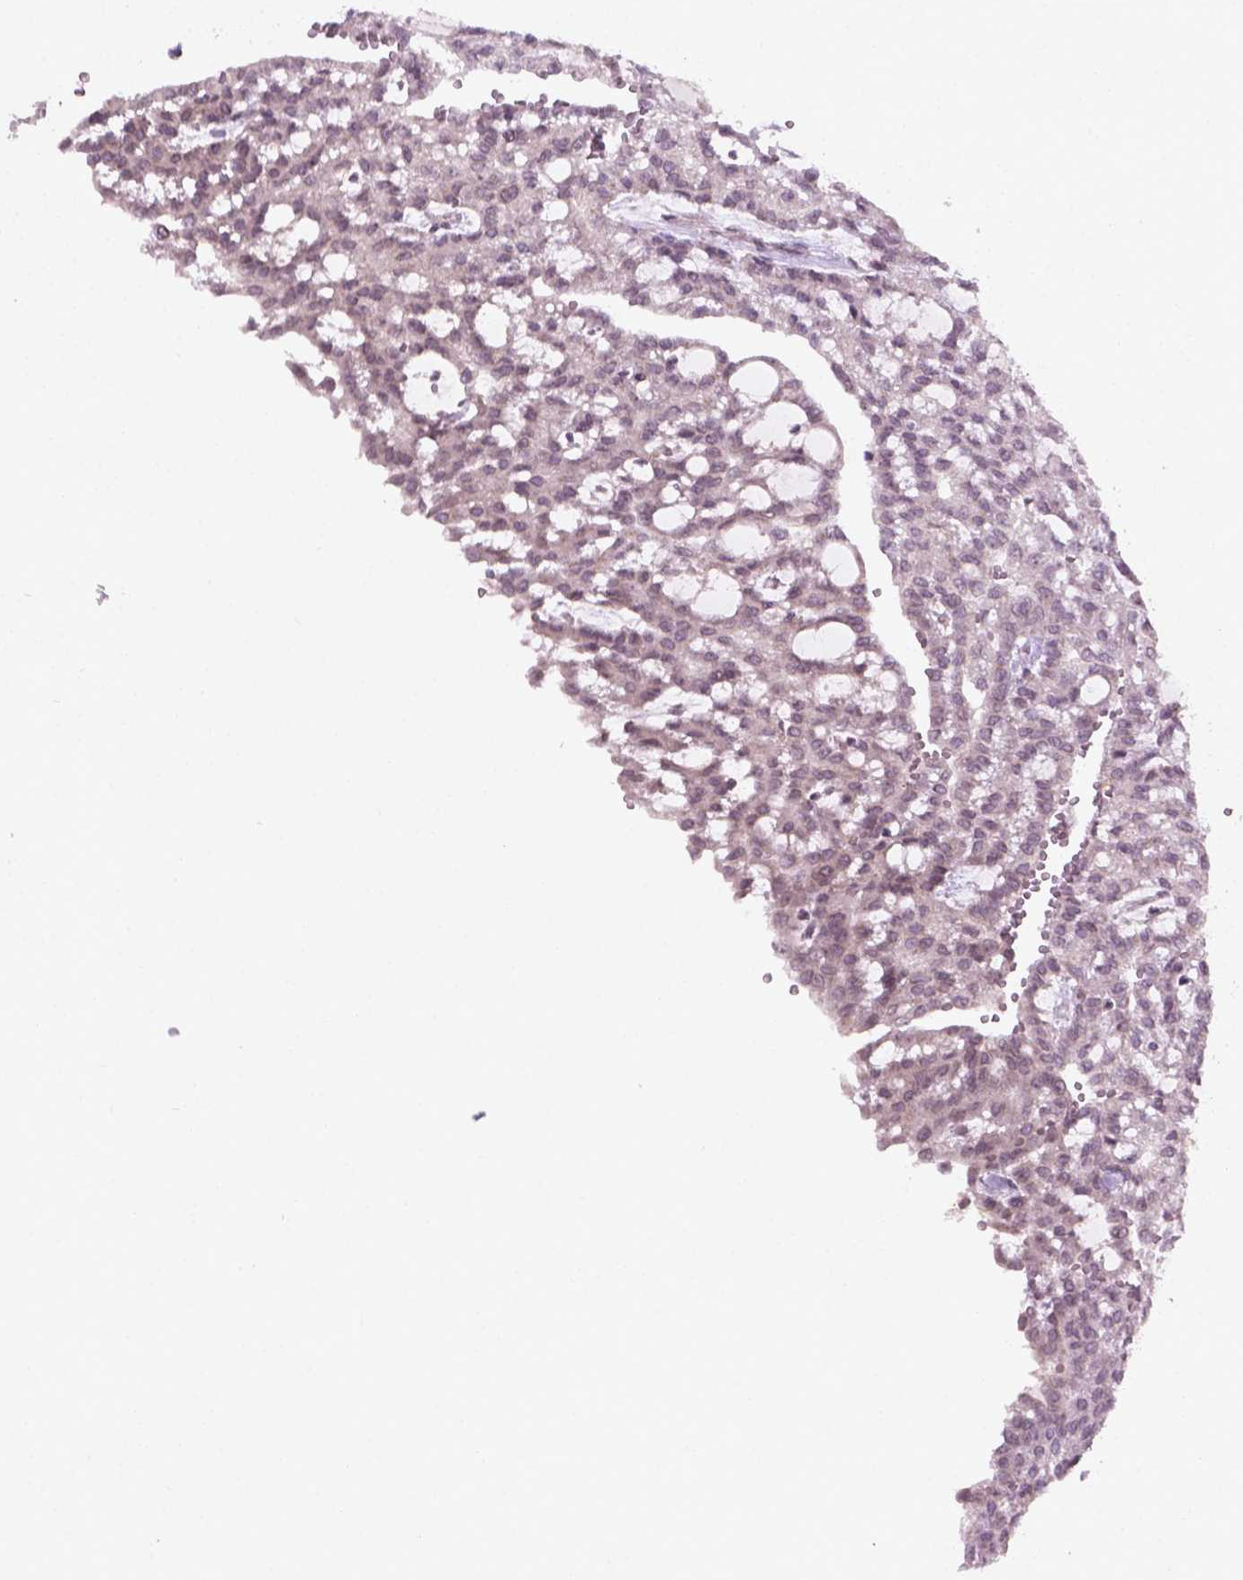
{"staining": {"intensity": "negative", "quantity": "none", "location": "none"}, "tissue": "renal cancer", "cell_type": "Tumor cells", "image_type": "cancer", "snomed": [{"axis": "morphology", "description": "Adenocarcinoma, NOS"}, {"axis": "topography", "description": "Kidney"}], "caption": "The image exhibits no significant staining in tumor cells of renal adenocarcinoma. The staining was performed using DAB (3,3'-diaminobenzidine) to visualize the protein expression in brown, while the nuclei were stained in blue with hematoxylin (Magnification: 20x).", "gene": "TCHP", "patient": {"sex": "male", "age": 63}}